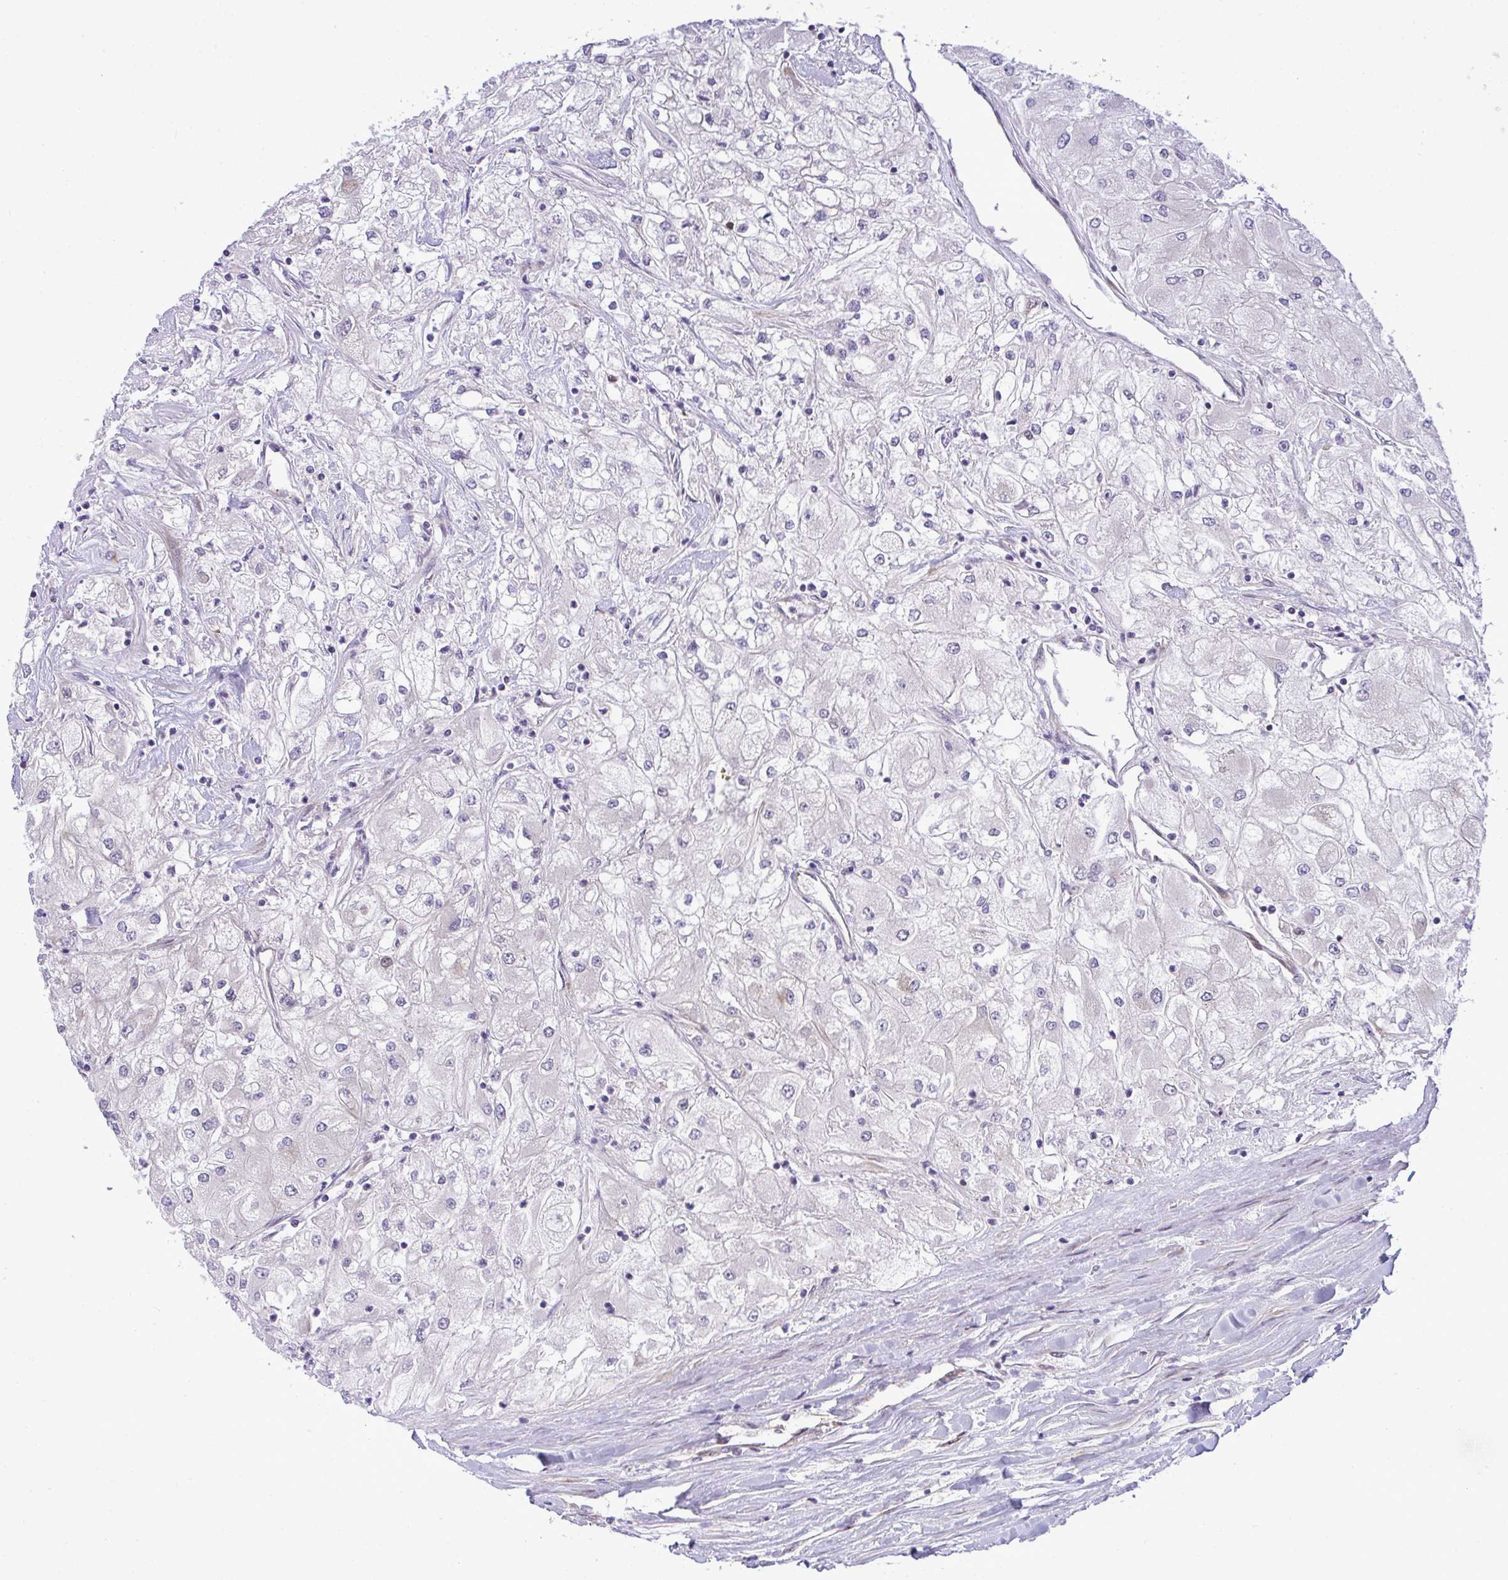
{"staining": {"intensity": "negative", "quantity": "none", "location": "none"}, "tissue": "renal cancer", "cell_type": "Tumor cells", "image_type": "cancer", "snomed": [{"axis": "morphology", "description": "Adenocarcinoma, NOS"}, {"axis": "topography", "description": "Kidney"}], "caption": "Immunohistochemical staining of human renal cancer (adenocarcinoma) reveals no significant expression in tumor cells.", "gene": "CASTOR2", "patient": {"sex": "male", "age": 80}}